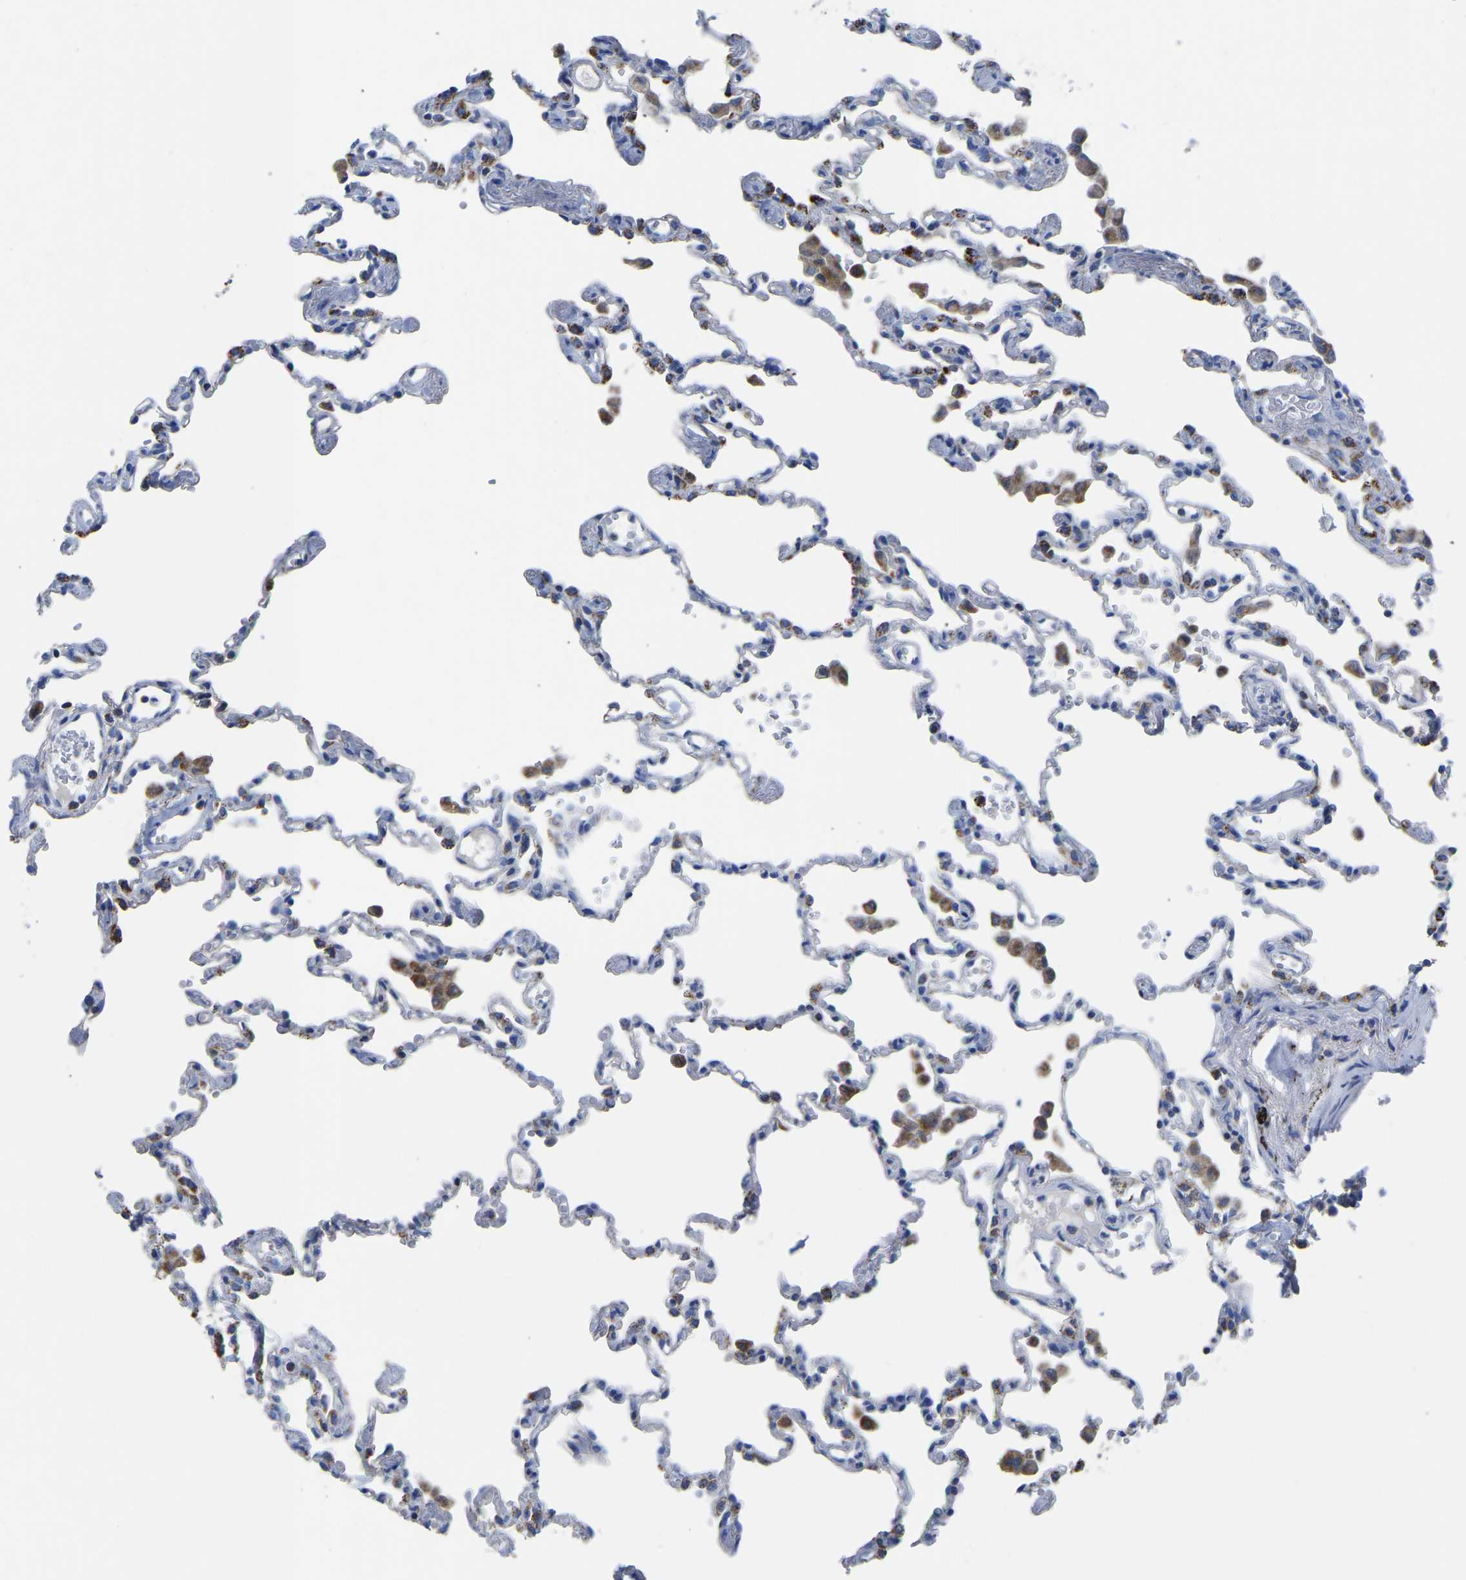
{"staining": {"intensity": "negative", "quantity": "none", "location": "none"}, "tissue": "lung", "cell_type": "Alveolar cells", "image_type": "normal", "snomed": [{"axis": "morphology", "description": "Normal tissue, NOS"}, {"axis": "topography", "description": "Bronchus"}, {"axis": "topography", "description": "Lung"}], "caption": "DAB immunohistochemical staining of unremarkable human lung displays no significant staining in alveolar cells.", "gene": "ETFA", "patient": {"sex": "female", "age": 49}}